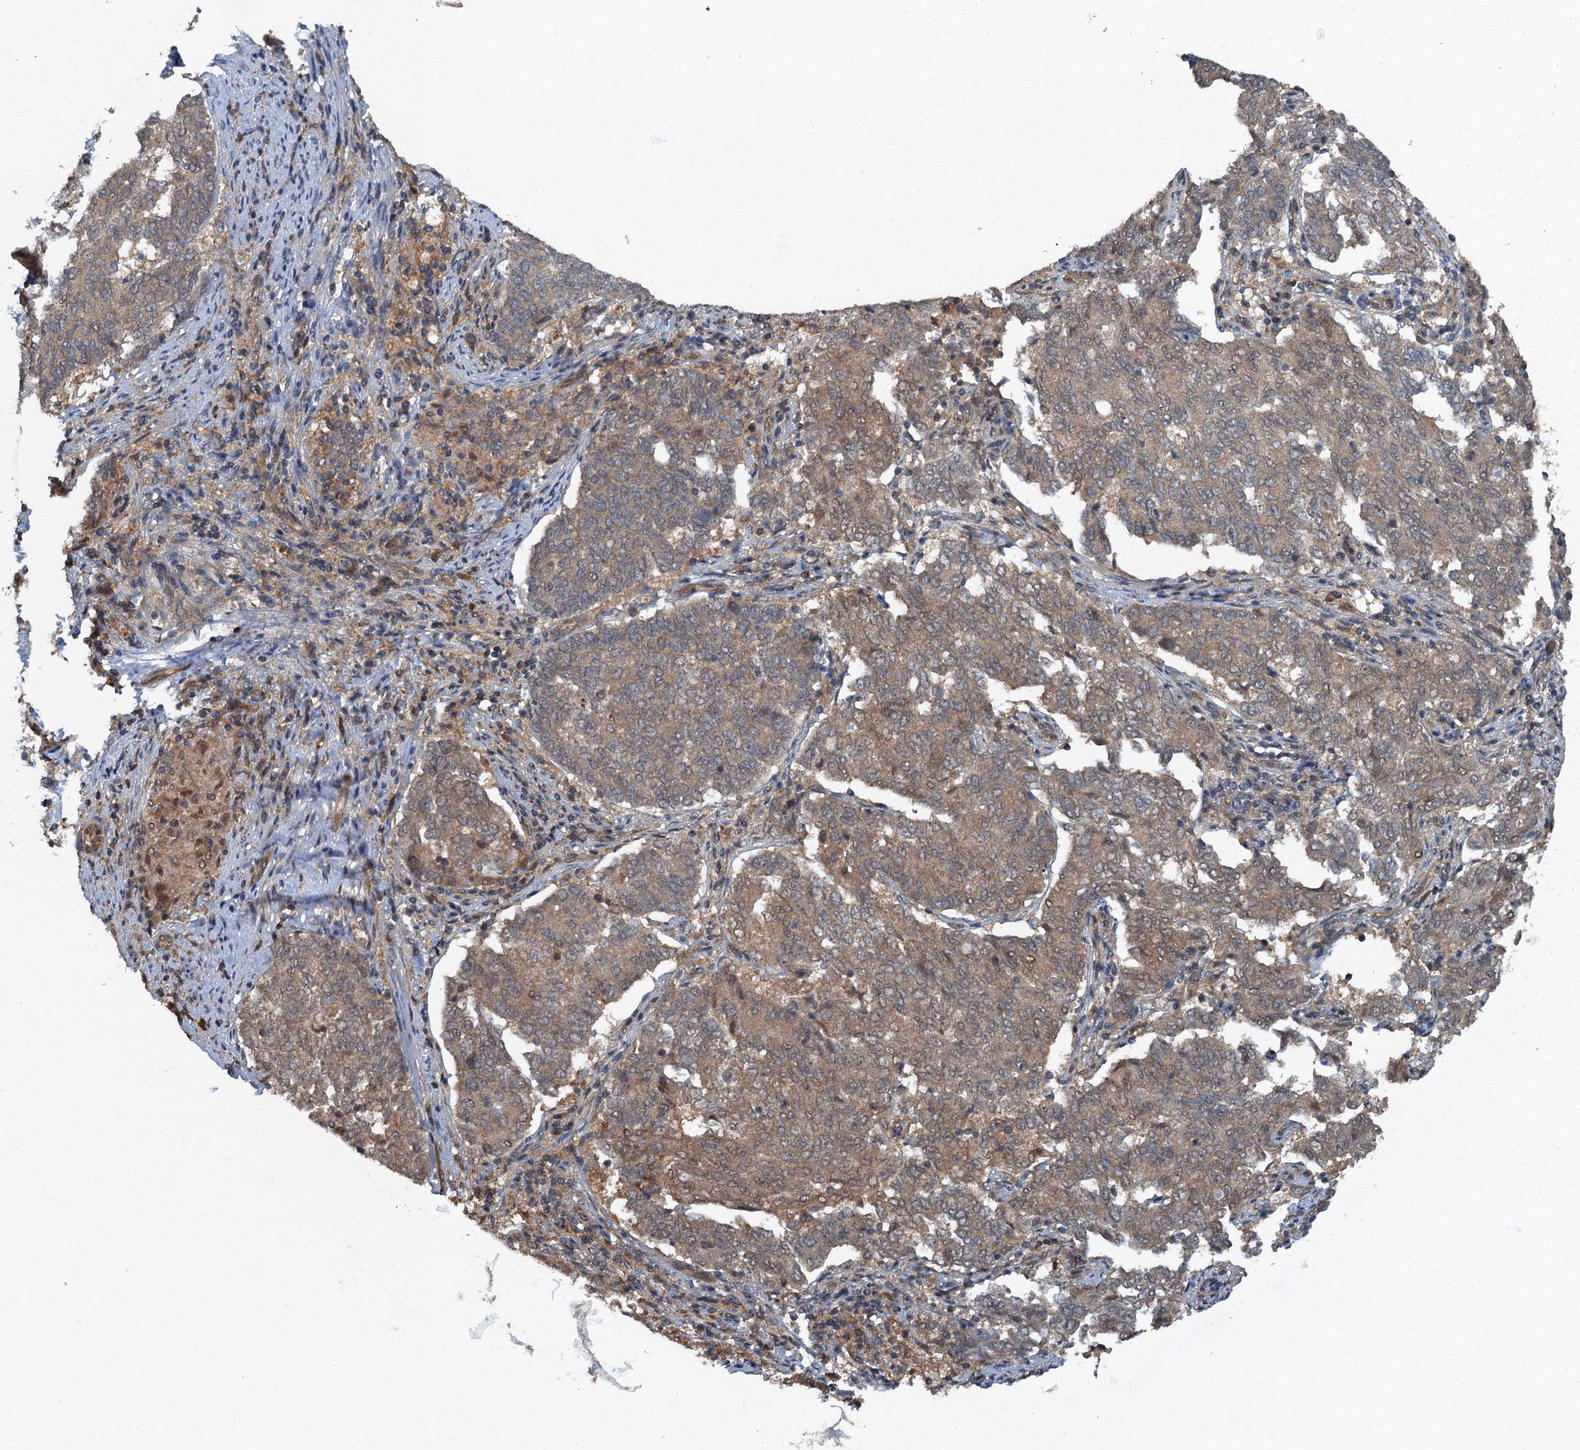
{"staining": {"intensity": "moderate", "quantity": ">75%", "location": "cytoplasmic/membranous"}, "tissue": "endometrial cancer", "cell_type": "Tumor cells", "image_type": "cancer", "snomed": [{"axis": "morphology", "description": "Adenocarcinoma, NOS"}, {"axis": "topography", "description": "Endometrium"}], "caption": "A brown stain highlights moderate cytoplasmic/membranous expression of a protein in human adenocarcinoma (endometrial) tumor cells.", "gene": "TBCK", "patient": {"sex": "female", "age": 80}}